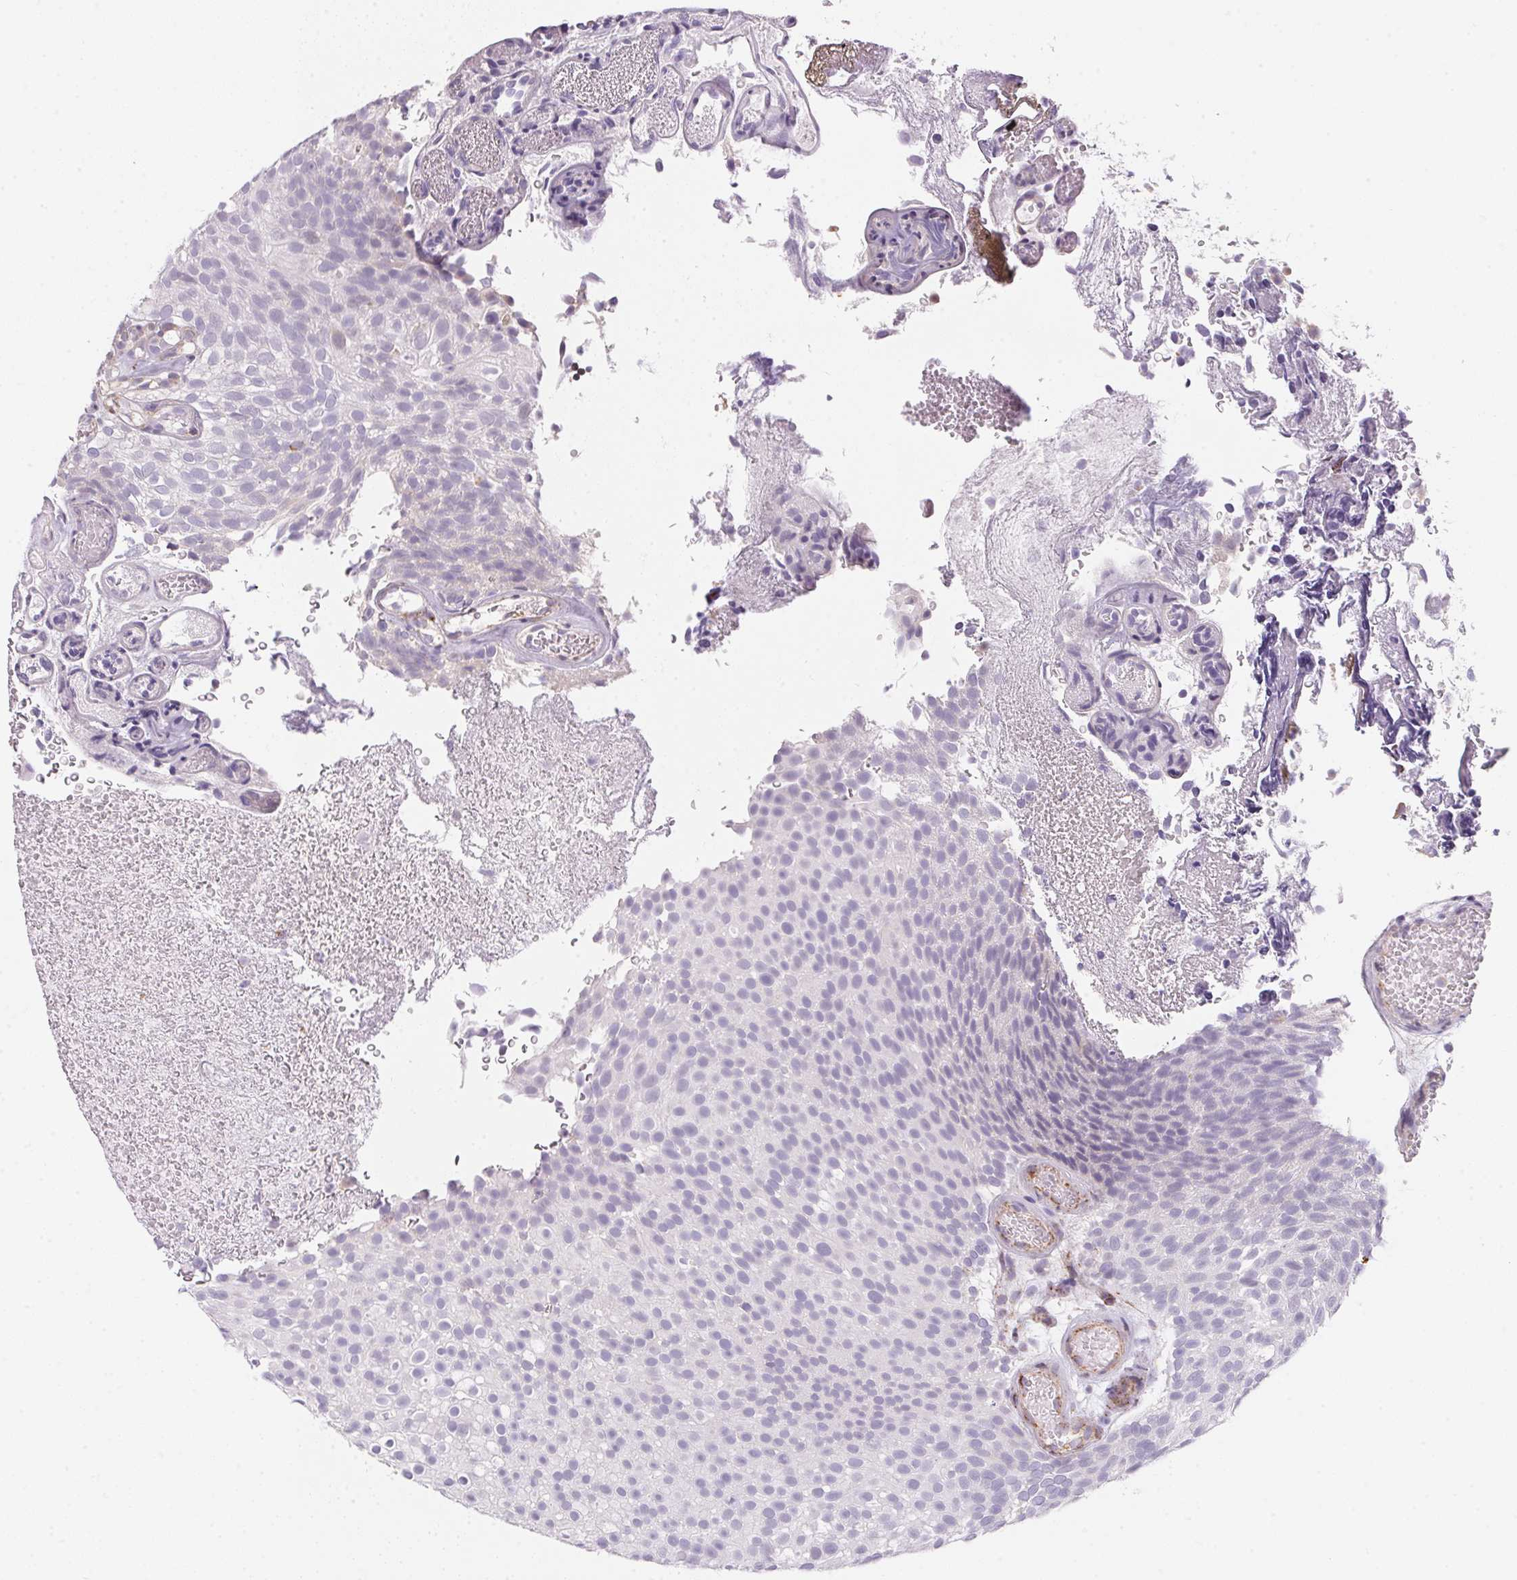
{"staining": {"intensity": "negative", "quantity": "none", "location": "none"}, "tissue": "urothelial cancer", "cell_type": "Tumor cells", "image_type": "cancer", "snomed": [{"axis": "morphology", "description": "Urothelial carcinoma, Low grade"}, {"axis": "topography", "description": "Urinary bladder"}], "caption": "A micrograph of human urothelial carcinoma (low-grade) is negative for staining in tumor cells.", "gene": "GIPC2", "patient": {"sex": "male", "age": 78}}